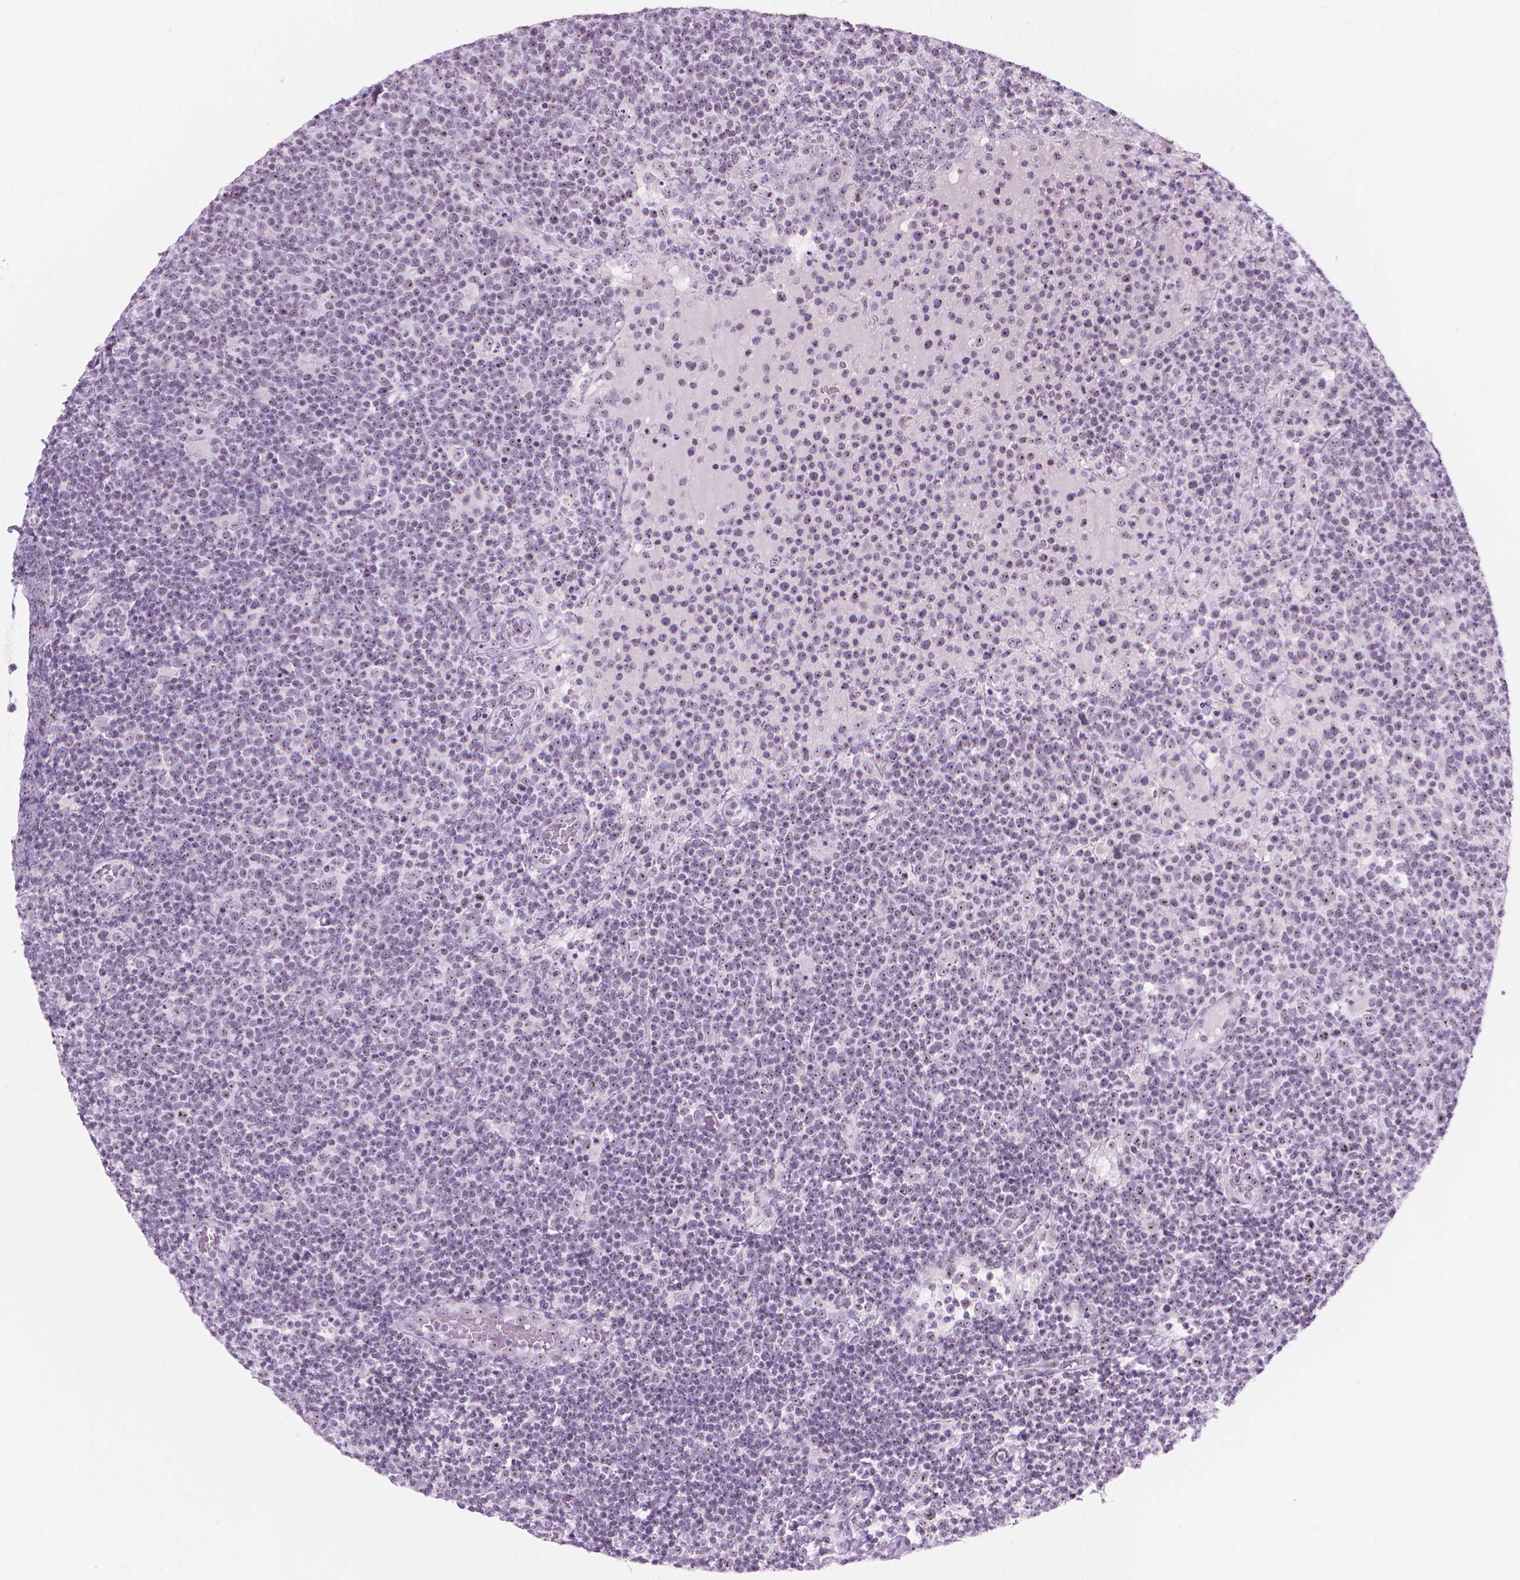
{"staining": {"intensity": "weak", "quantity": "25%-75%", "location": "nuclear"}, "tissue": "lymphoma", "cell_type": "Tumor cells", "image_type": "cancer", "snomed": [{"axis": "morphology", "description": "Malignant lymphoma, non-Hodgkin's type, High grade"}, {"axis": "topography", "description": "Lymph node"}], "caption": "Weak nuclear positivity for a protein is seen in about 25%-75% of tumor cells of high-grade malignant lymphoma, non-Hodgkin's type using IHC.", "gene": "NOL7", "patient": {"sex": "male", "age": 61}}